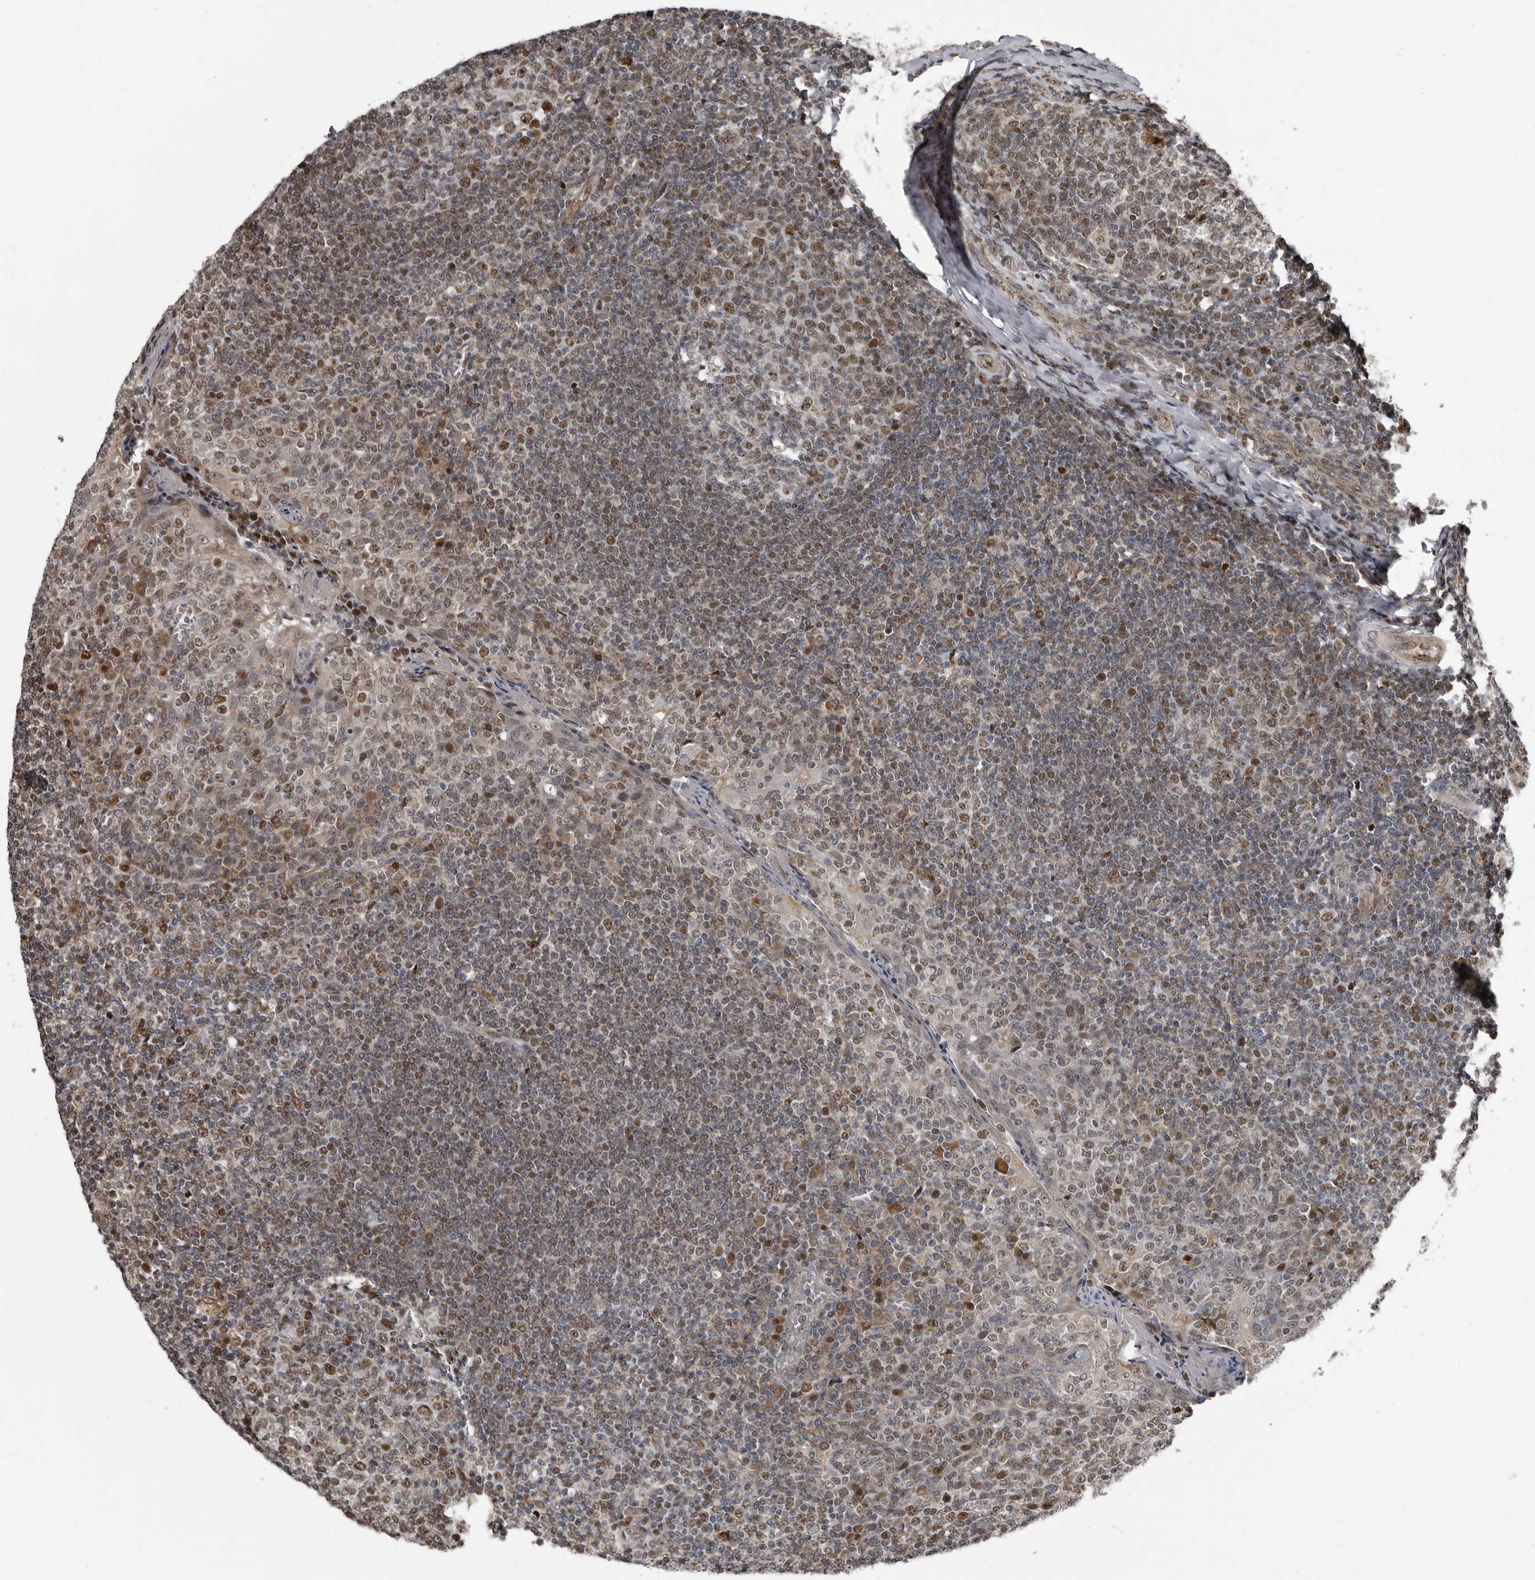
{"staining": {"intensity": "moderate", "quantity": ">75%", "location": "nuclear"}, "tissue": "tonsil", "cell_type": "Germinal center cells", "image_type": "normal", "snomed": [{"axis": "morphology", "description": "Normal tissue, NOS"}, {"axis": "topography", "description": "Tonsil"}], "caption": "Moderate nuclear protein positivity is identified in about >75% of germinal center cells in tonsil.", "gene": "CHD1L", "patient": {"sex": "female", "age": 19}}